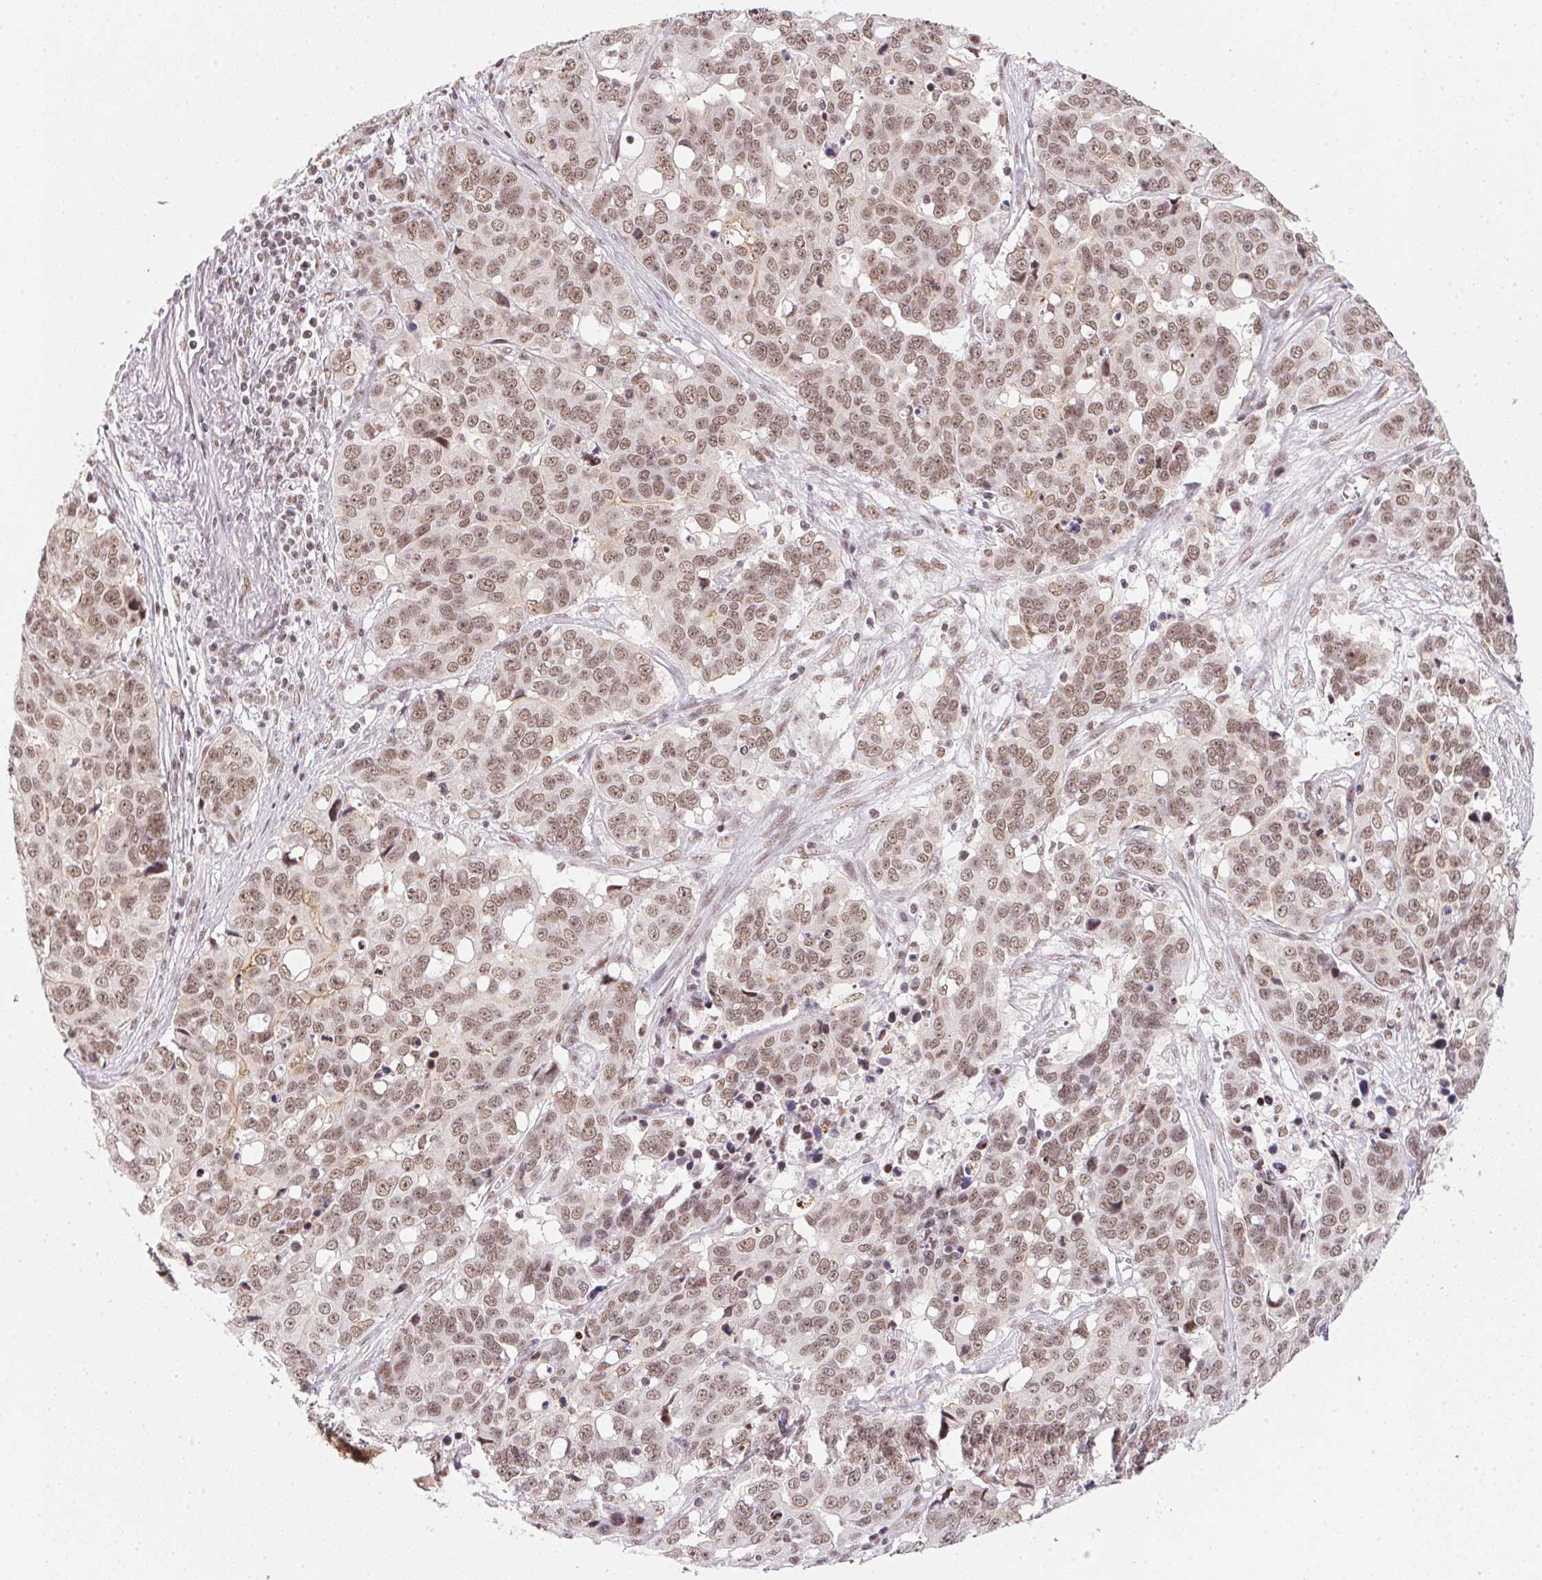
{"staining": {"intensity": "moderate", "quantity": ">75%", "location": "nuclear"}, "tissue": "ovarian cancer", "cell_type": "Tumor cells", "image_type": "cancer", "snomed": [{"axis": "morphology", "description": "Carcinoma, endometroid"}, {"axis": "topography", "description": "Ovary"}], "caption": "About >75% of tumor cells in human ovarian endometroid carcinoma exhibit moderate nuclear protein expression as visualized by brown immunohistochemical staining.", "gene": "SRSF7", "patient": {"sex": "female", "age": 78}}